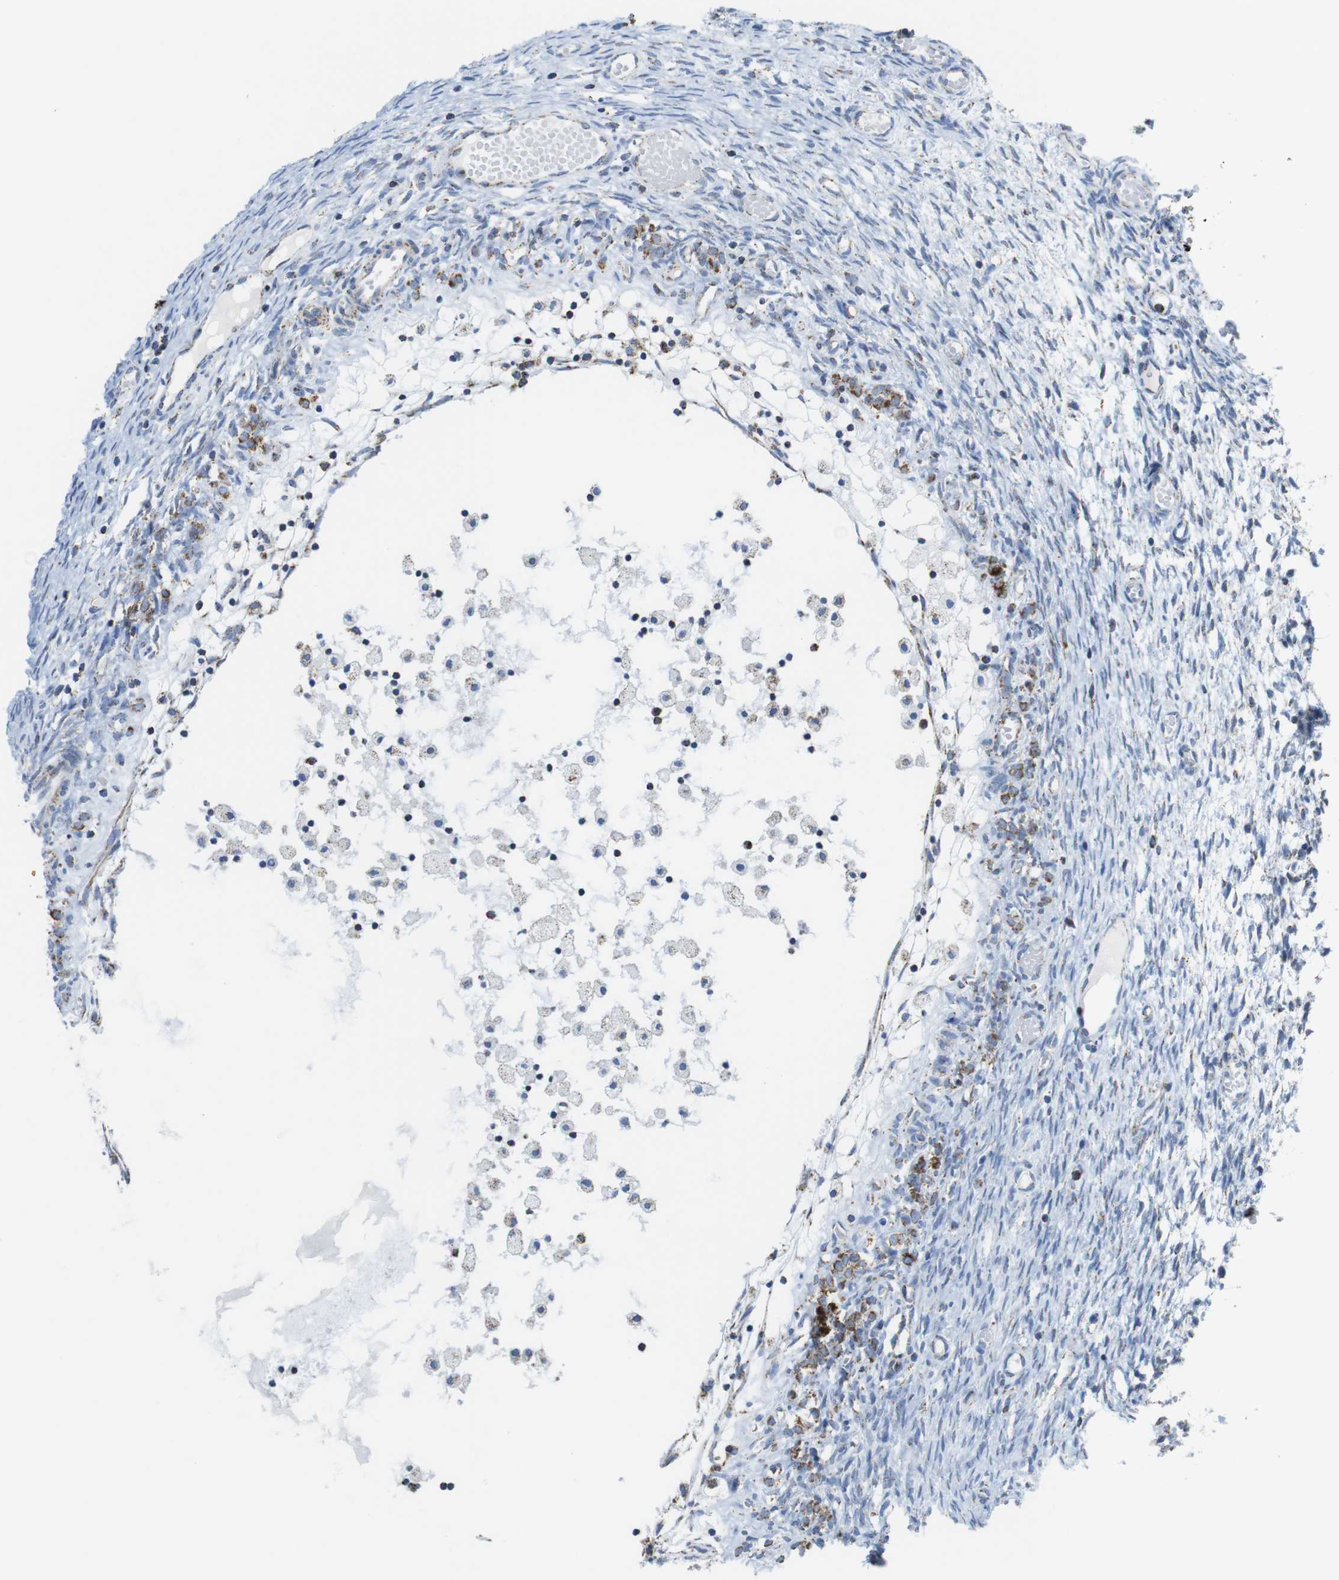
{"staining": {"intensity": "moderate", "quantity": "25%-75%", "location": "cytoplasmic/membranous"}, "tissue": "ovary", "cell_type": "Ovarian stroma cells", "image_type": "normal", "snomed": [{"axis": "morphology", "description": "Normal tissue, NOS"}, {"axis": "topography", "description": "Ovary"}], "caption": "IHC (DAB (3,3'-diaminobenzidine)) staining of normal human ovary demonstrates moderate cytoplasmic/membranous protein expression in approximately 25%-75% of ovarian stroma cells. The staining is performed using DAB (3,3'-diaminobenzidine) brown chromogen to label protein expression. The nuclei are counter-stained blue using hematoxylin.", "gene": "ATP5PO", "patient": {"sex": "female", "age": 35}}